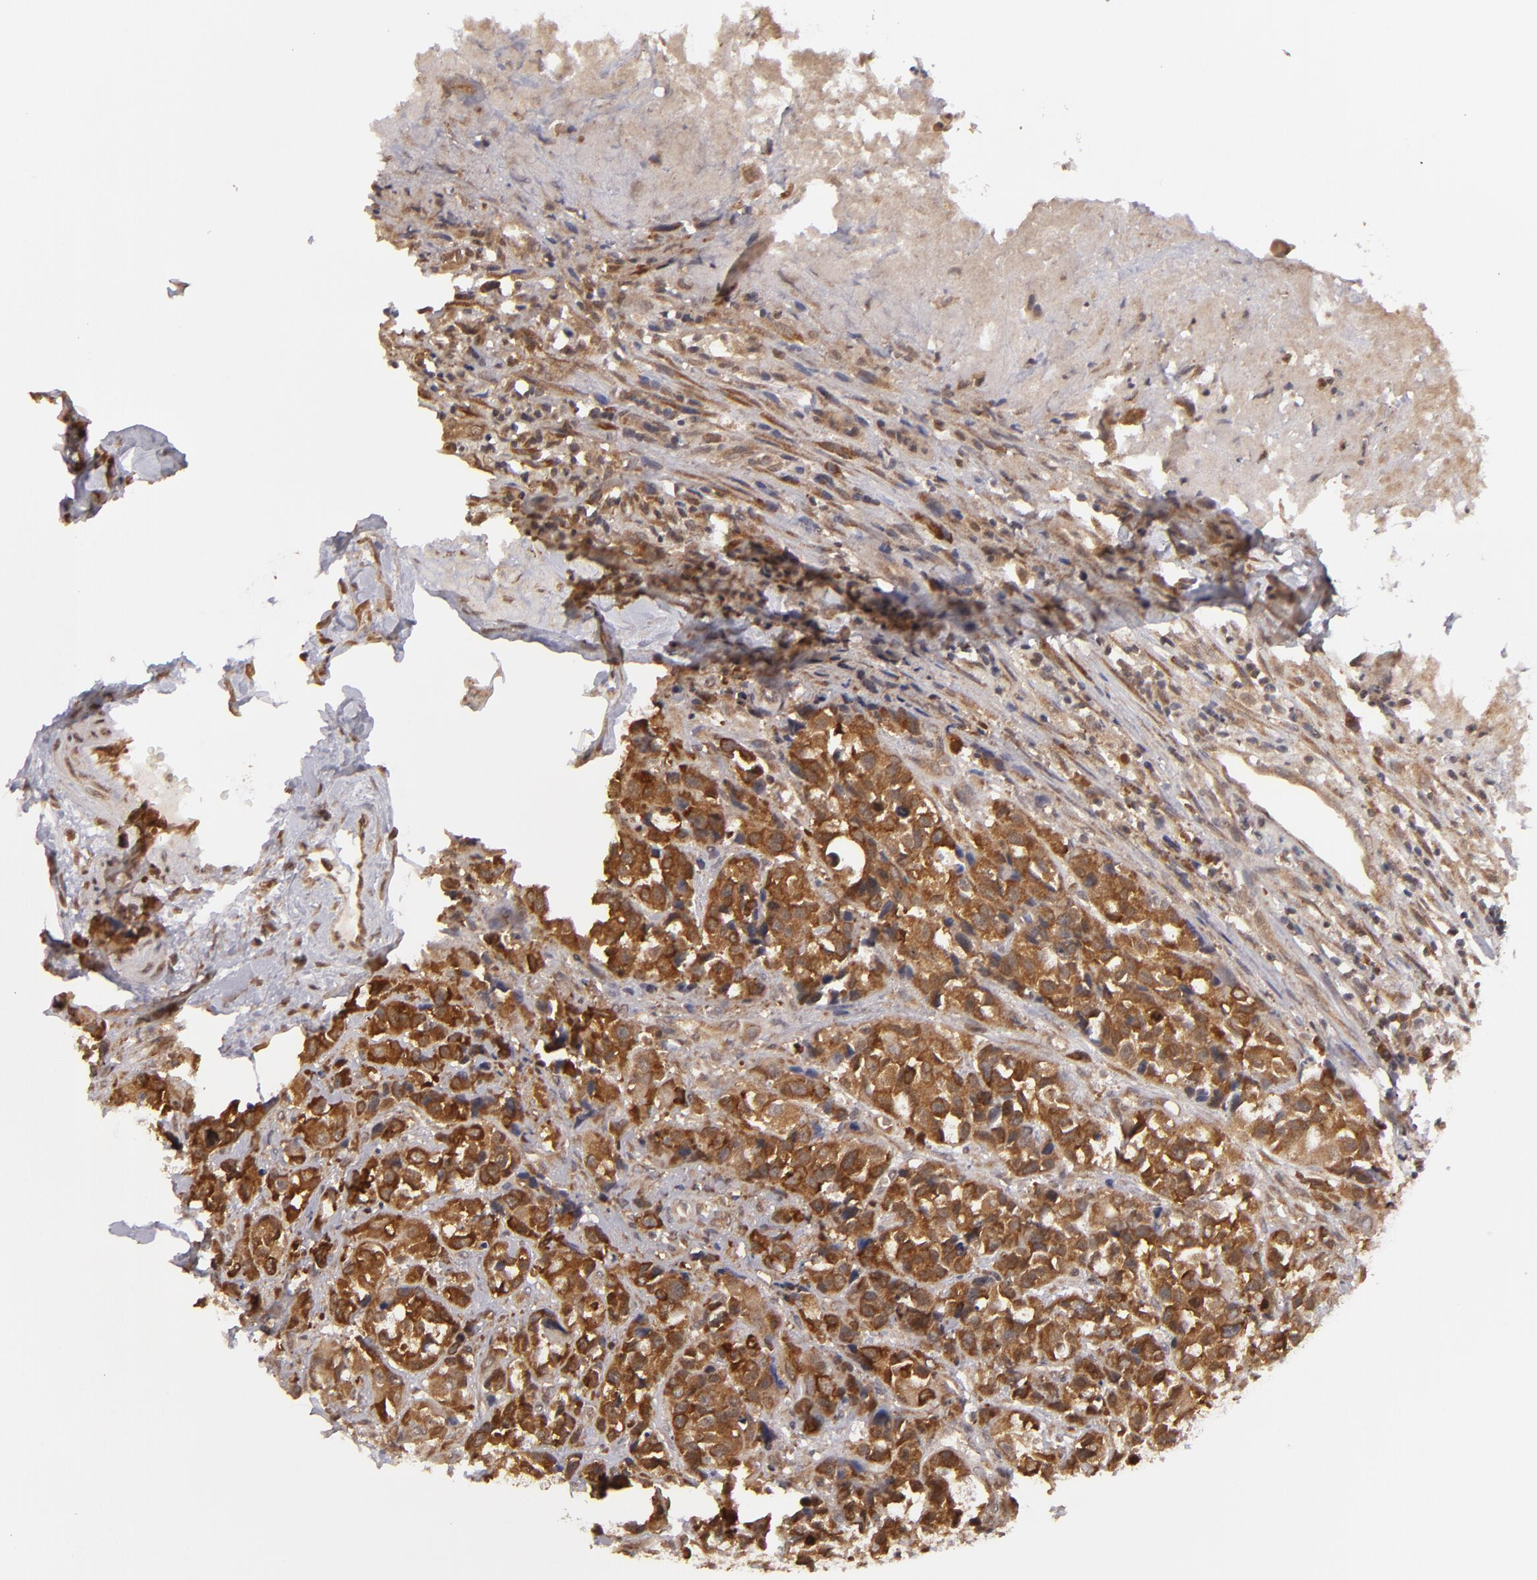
{"staining": {"intensity": "strong", "quantity": ">75%", "location": "cytoplasmic/membranous"}, "tissue": "urothelial cancer", "cell_type": "Tumor cells", "image_type": "cancer", "snomed": [{"axis": "morphology", "description": "Urothelial carcinoma, High grade"}, {"axis": "topography", "description": "Urinary bladder"}], "caption": "Urothelial cancer stained with IHC displays strong cytoplasmic/membranous positivity in about >75% of tumor cells.", "gene": "MAPK3", "patient": {"sex": "female", "age": 81}}